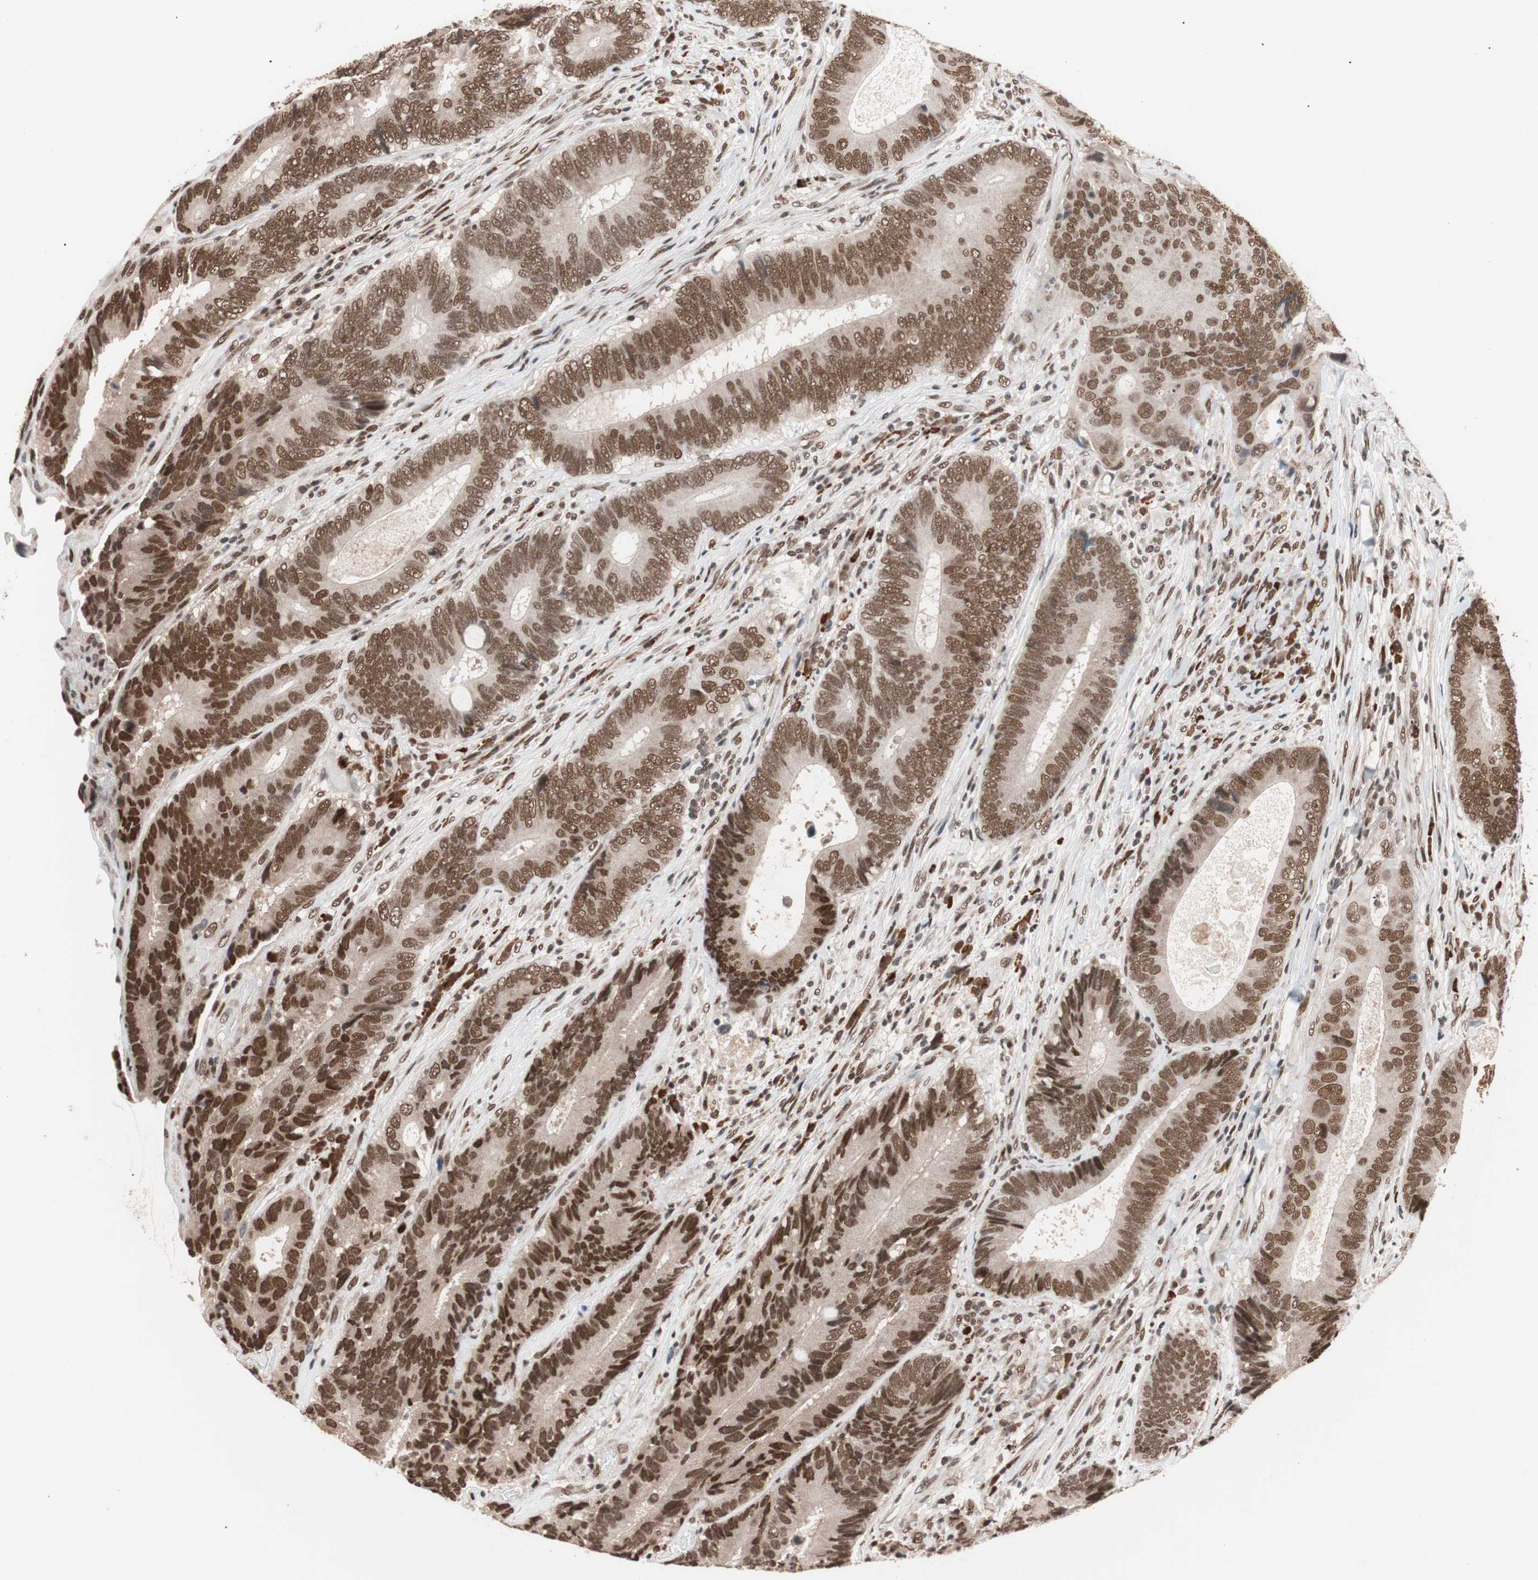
{"staining": {"intensity": "moderate", "quantity": ">75%", "location": "nuclear"}, "tissue": "colorectal cancer", "cell_type": "Tumor cells", "image_type": "cancer", "snomed": [{"axis": "morphology", "description": "Adenocarcinoma, NOS"}, {"axis": "topography", "description": "Colon"}], "caption": "Immunohistochemistry (IHC) micrograph of neoplastic tissue: human adenocarcinoma (colorectal) stained using IHC reveals medium levels of moderate protein expression localized specifically in the nuclear of tumor cells, appearing as a nuclear brown color.", "gene": "CHAMP1", "patient": {"sex": "female", "age": 78}}